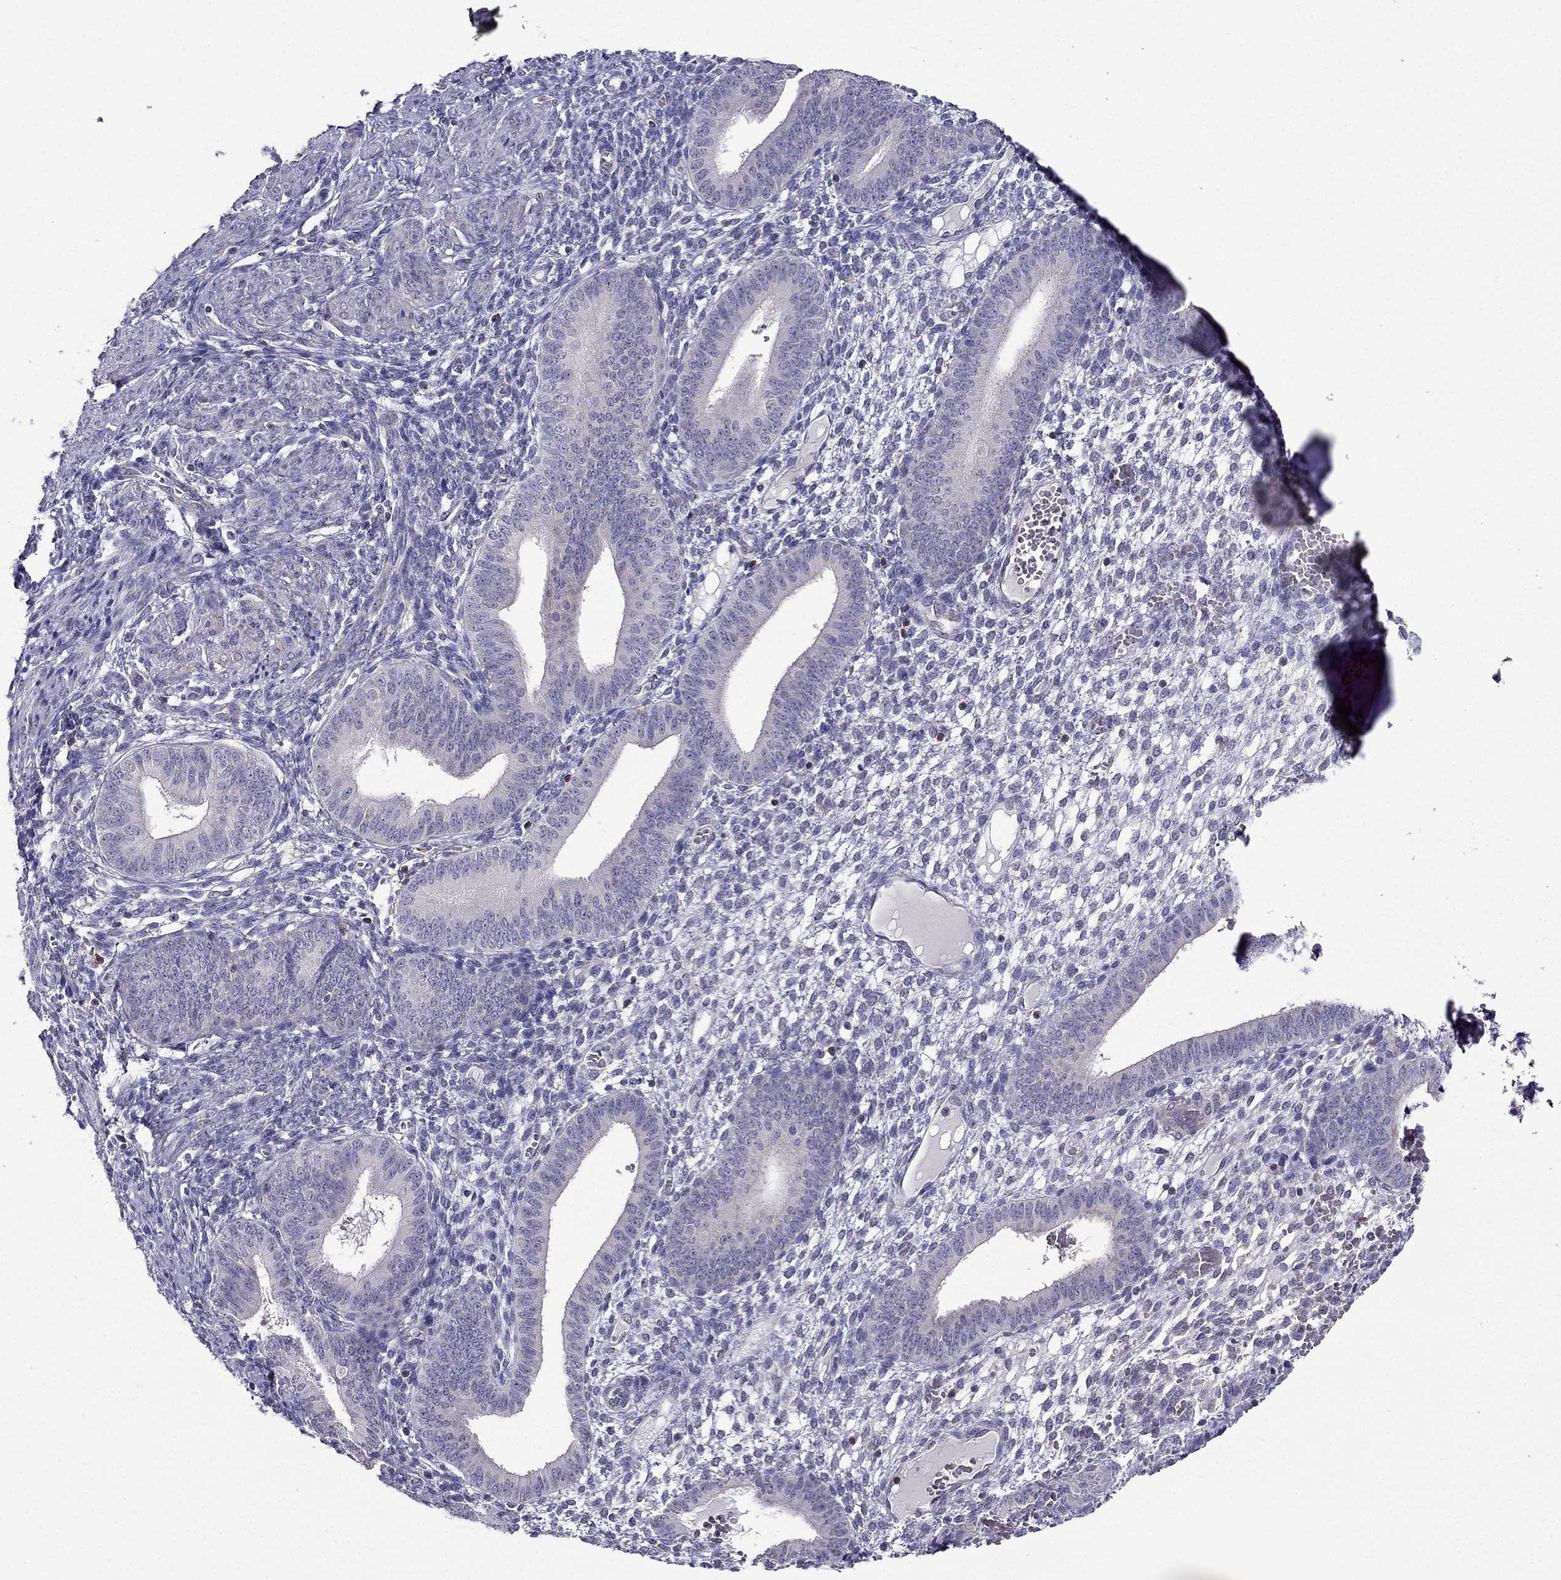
{"staining": {"intensity": "negative", "quantity": "none", "location": "none"}, "tissue": "endometrium", "cell_type": "Cells in endometrial stroma", "image_type": "normal", "snomed": [{"axis": "morphology", "description": "Normal tissue, NOS"}, {"axis": "topography", "description": "Endometrium"}], "caption": "IHC image of normal endometrium: human endometrium stained with DAB (3,3'-diaminobenzidine) demonstrates no significant protein positivity in cells in endometrial stroma.", "gene": "AAK1", "patient": {"sex": "female", "age": 42}}